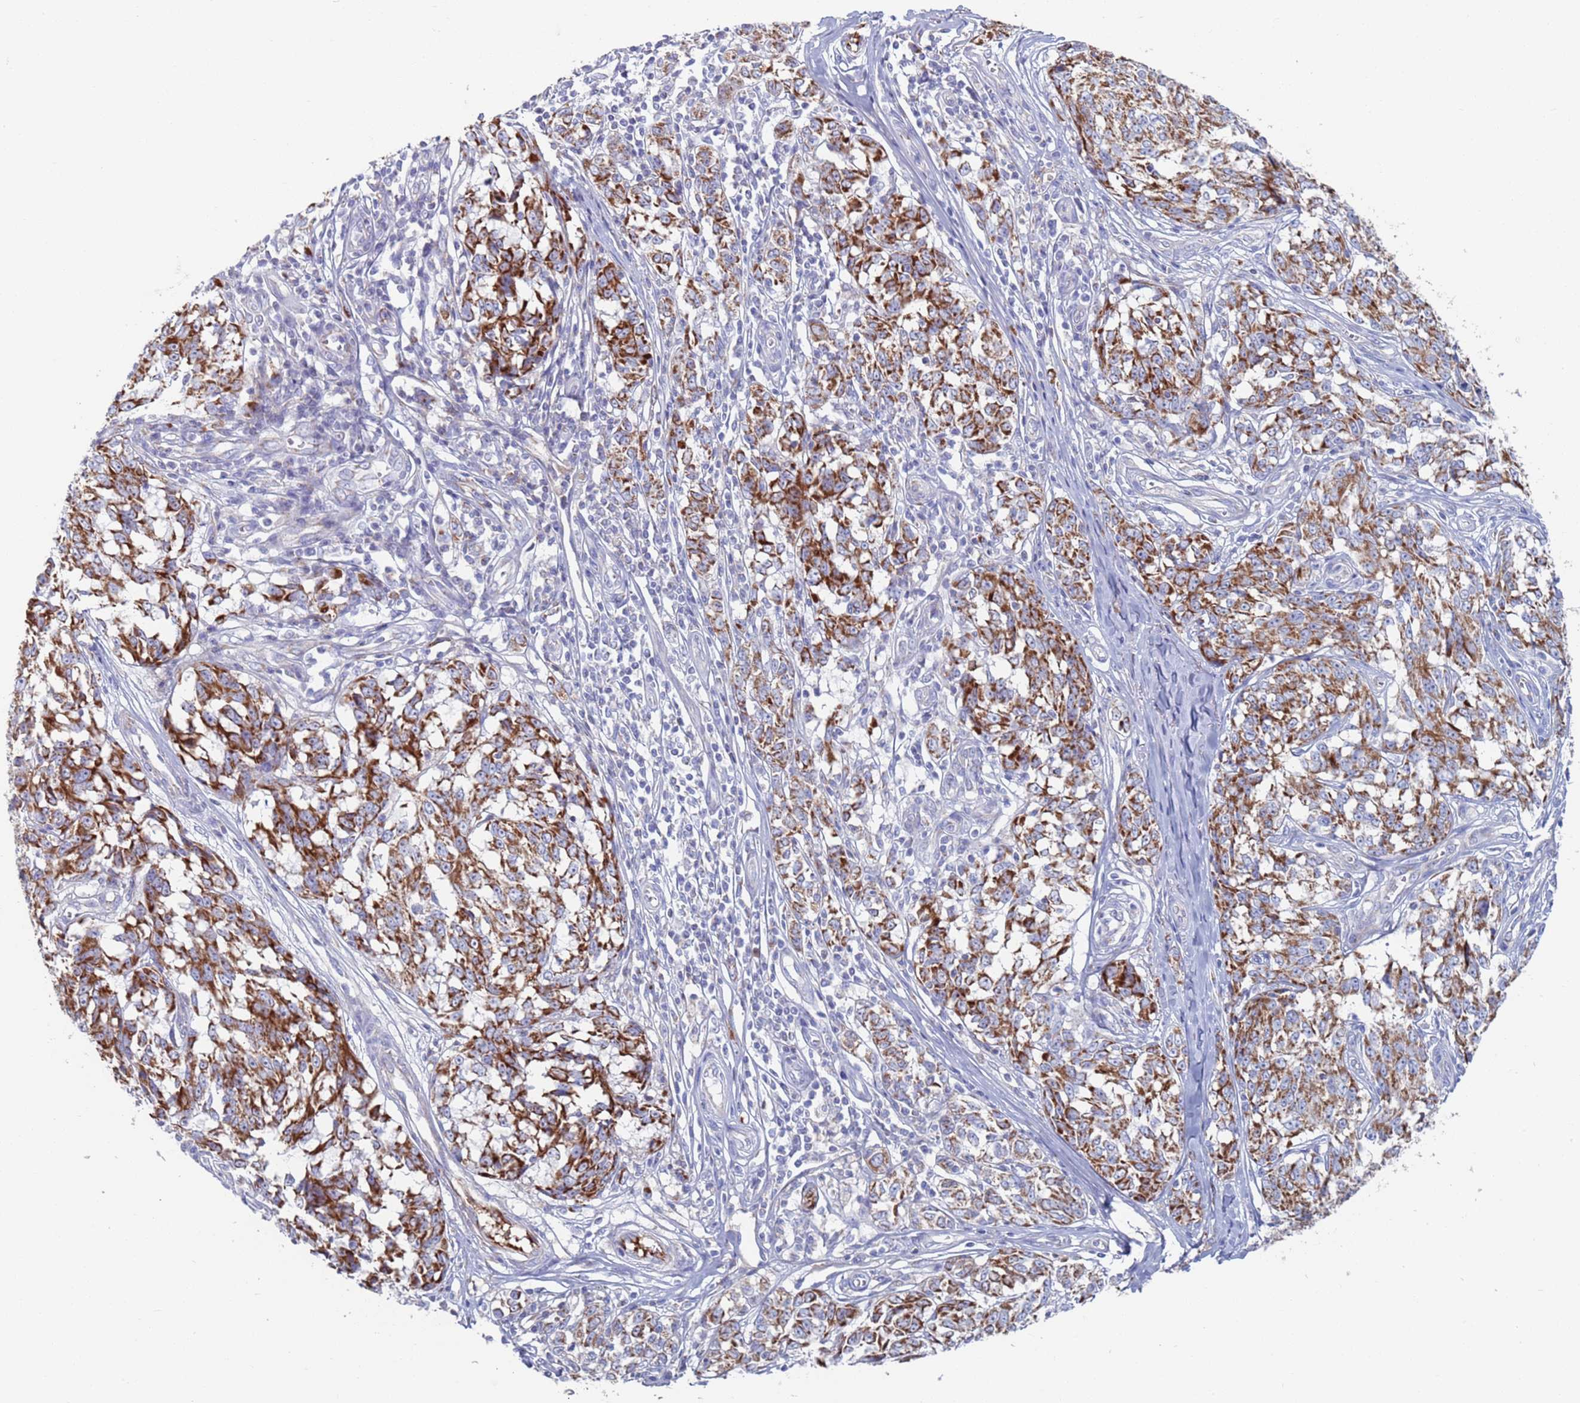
{"staining": {"intensity": "strong", "quantity": ">75%", "location": "cytoplasmic/membranous"}, "tissue": "melanoma", "cell_type": "Tumor cells", "image_type": "cancer", "snomed": [{"axis": "morphology", "description": "Malignant melanoma, NOS"}, {"axis": "topography", "description": "Skin"}], "caption": "The micrograph demonstrates immunohistochemical staining of malignant melanoma. There is strong cytoplasmic/membranous positivity is seen in approximately >75% of tumor cells.", "gene": "MRPL22", "patient": {"sex": "female", "age": 64}}